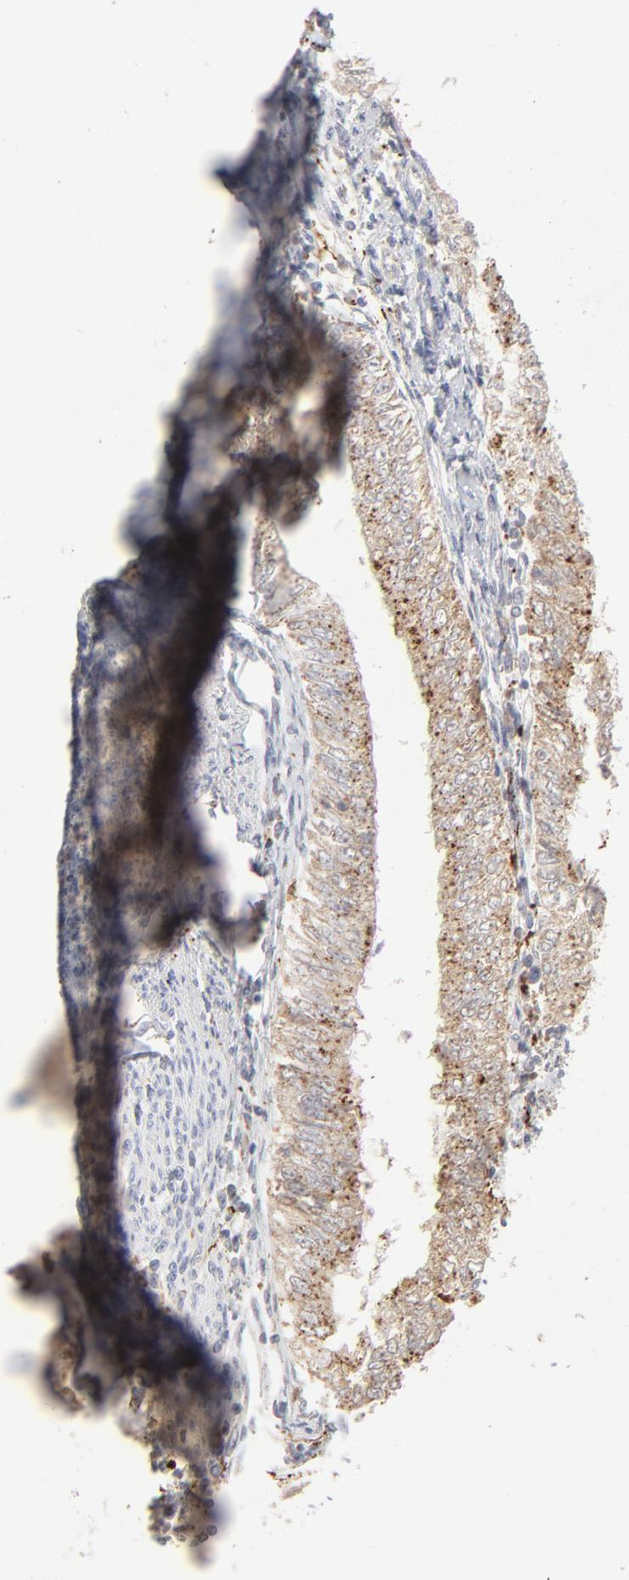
{"staining": {"intensity": "weak", "quantity": ">75%", "location": "cytoplasmic/membranous"}, "tissue": "endometrial cancer", "cell_type": "Tumor cells", "image_type": "cancer", "snomed": [{"axis": "morphology", "description": "Adenocarcinoma, NOS"}, {"axis": "topography", "description": "Endometrium"}], "caption": "Tumor cells display weak cytoplasmic/membranous staining in about >75% of cells in endometrial cancer.", "gene": "POMT2", "patient": {"sex": "female", "age": 66}}